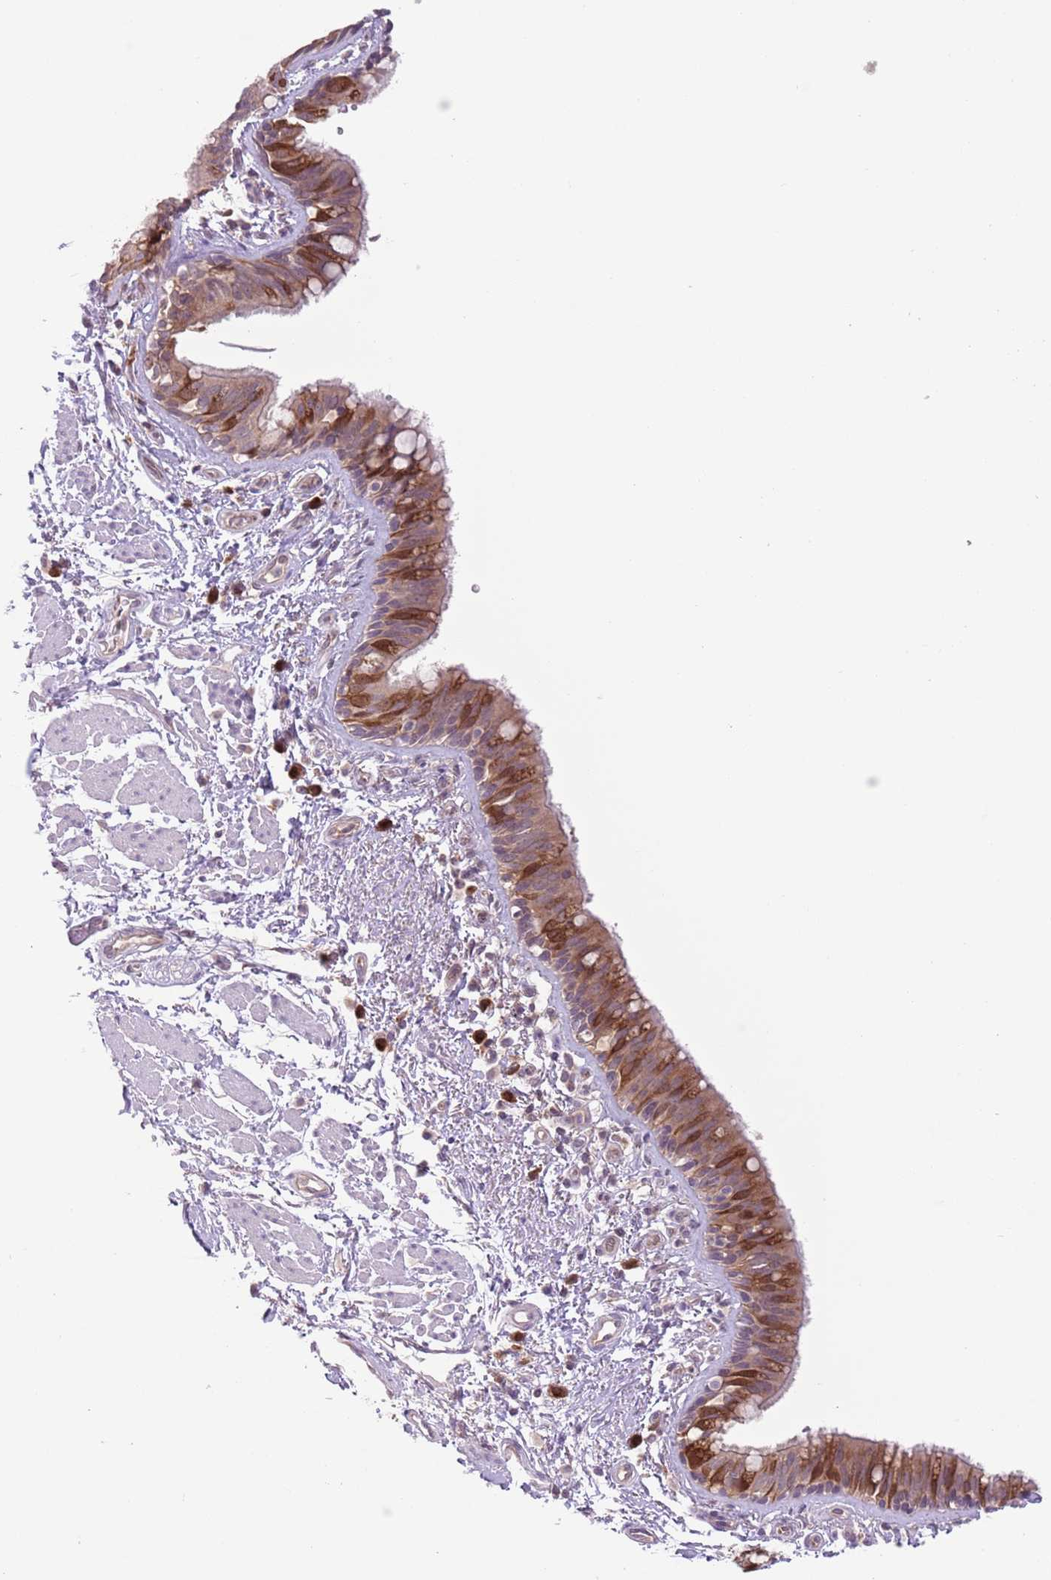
{"staining": {"intensity": "moderate", "quantity": ">75%", "location": "cytoplasmic/membranous"}, "tissue": "bronchus", "cell_type": "Respiratory epithelial cells", "image_type": "normal", "snomed": [{"axis": "morphology", "description": "Normal tissue, NOS"}, {"axis": "morphology", "description": "Neoplasm, uncertain whether benign or malignant"}, {"axis": "topography", "description": "Bronchus"}, {"axis": "topography", "description": "Lung"}], "caption": "A brown stain labels moderate cytoplasmic/membranous staining of a protein in respiratory epithelial cells of normal human bronchus. The staining is performed using DAB brown chromogen to label protein expression. The nuclei are counter-stained blue using hematoxylin.", "gene": "COPE", "patient": {"sex": "male", "age": 55}}